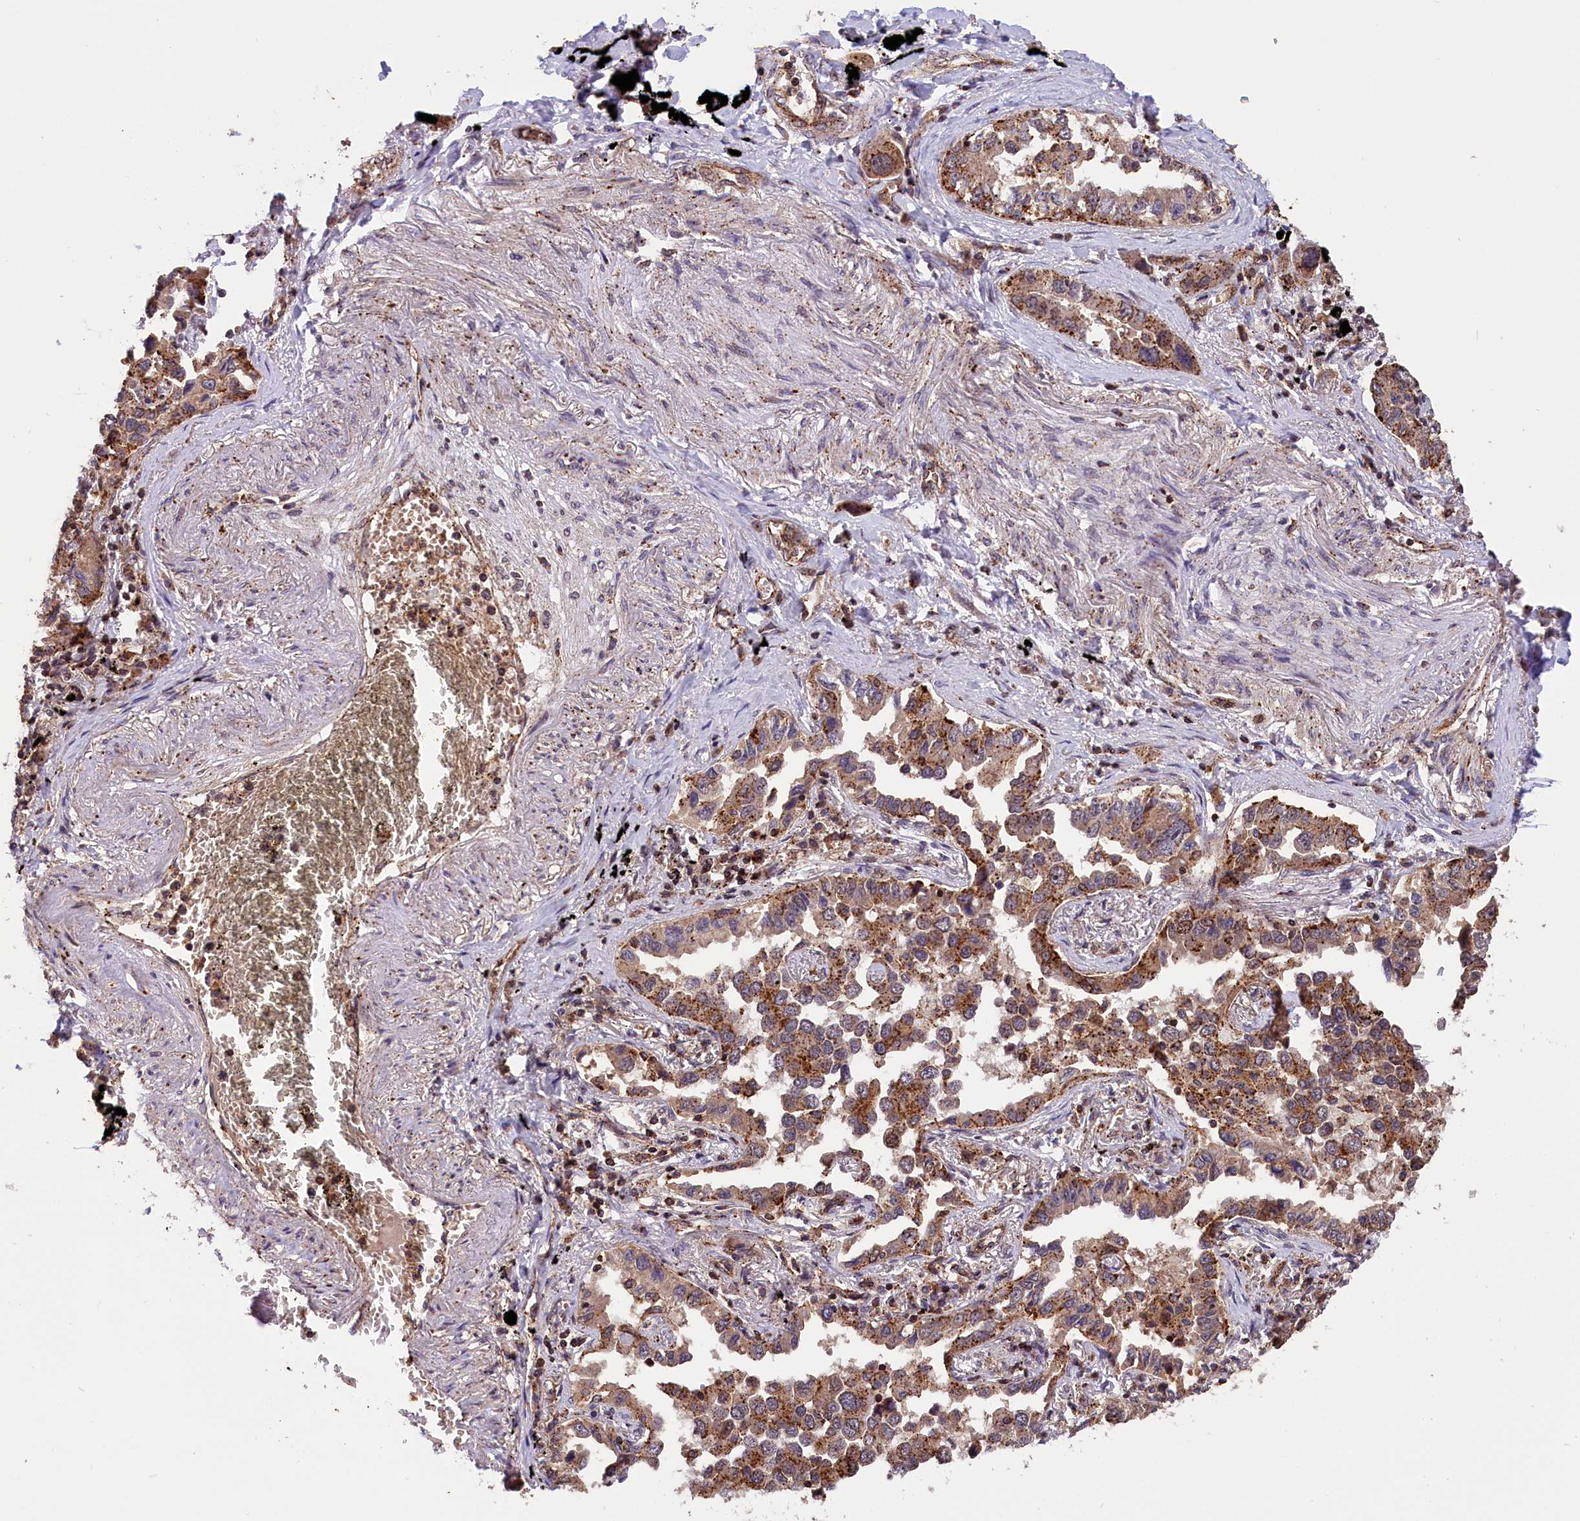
{"staining": {"intensity": "strong", "quantity": ">75%", "location": "cytoplasmic/membranous"}, "tissue": "lung cancer", "cell_type": "Tumor cells", "image_type": "cancer", "snomed": [{"axis": "morphology", "description": "Adenocarcinoma, NOS"}, {"axis": "topography", "description": "Lung"}], "caption": "Brown immunohistochemical staining in human lung cancer exhibits strong cytoplasmic/membranous positivity in about >75% of tumor cells.", "gene": "IST1", "patient": {"sex": "male", "age": 67}}